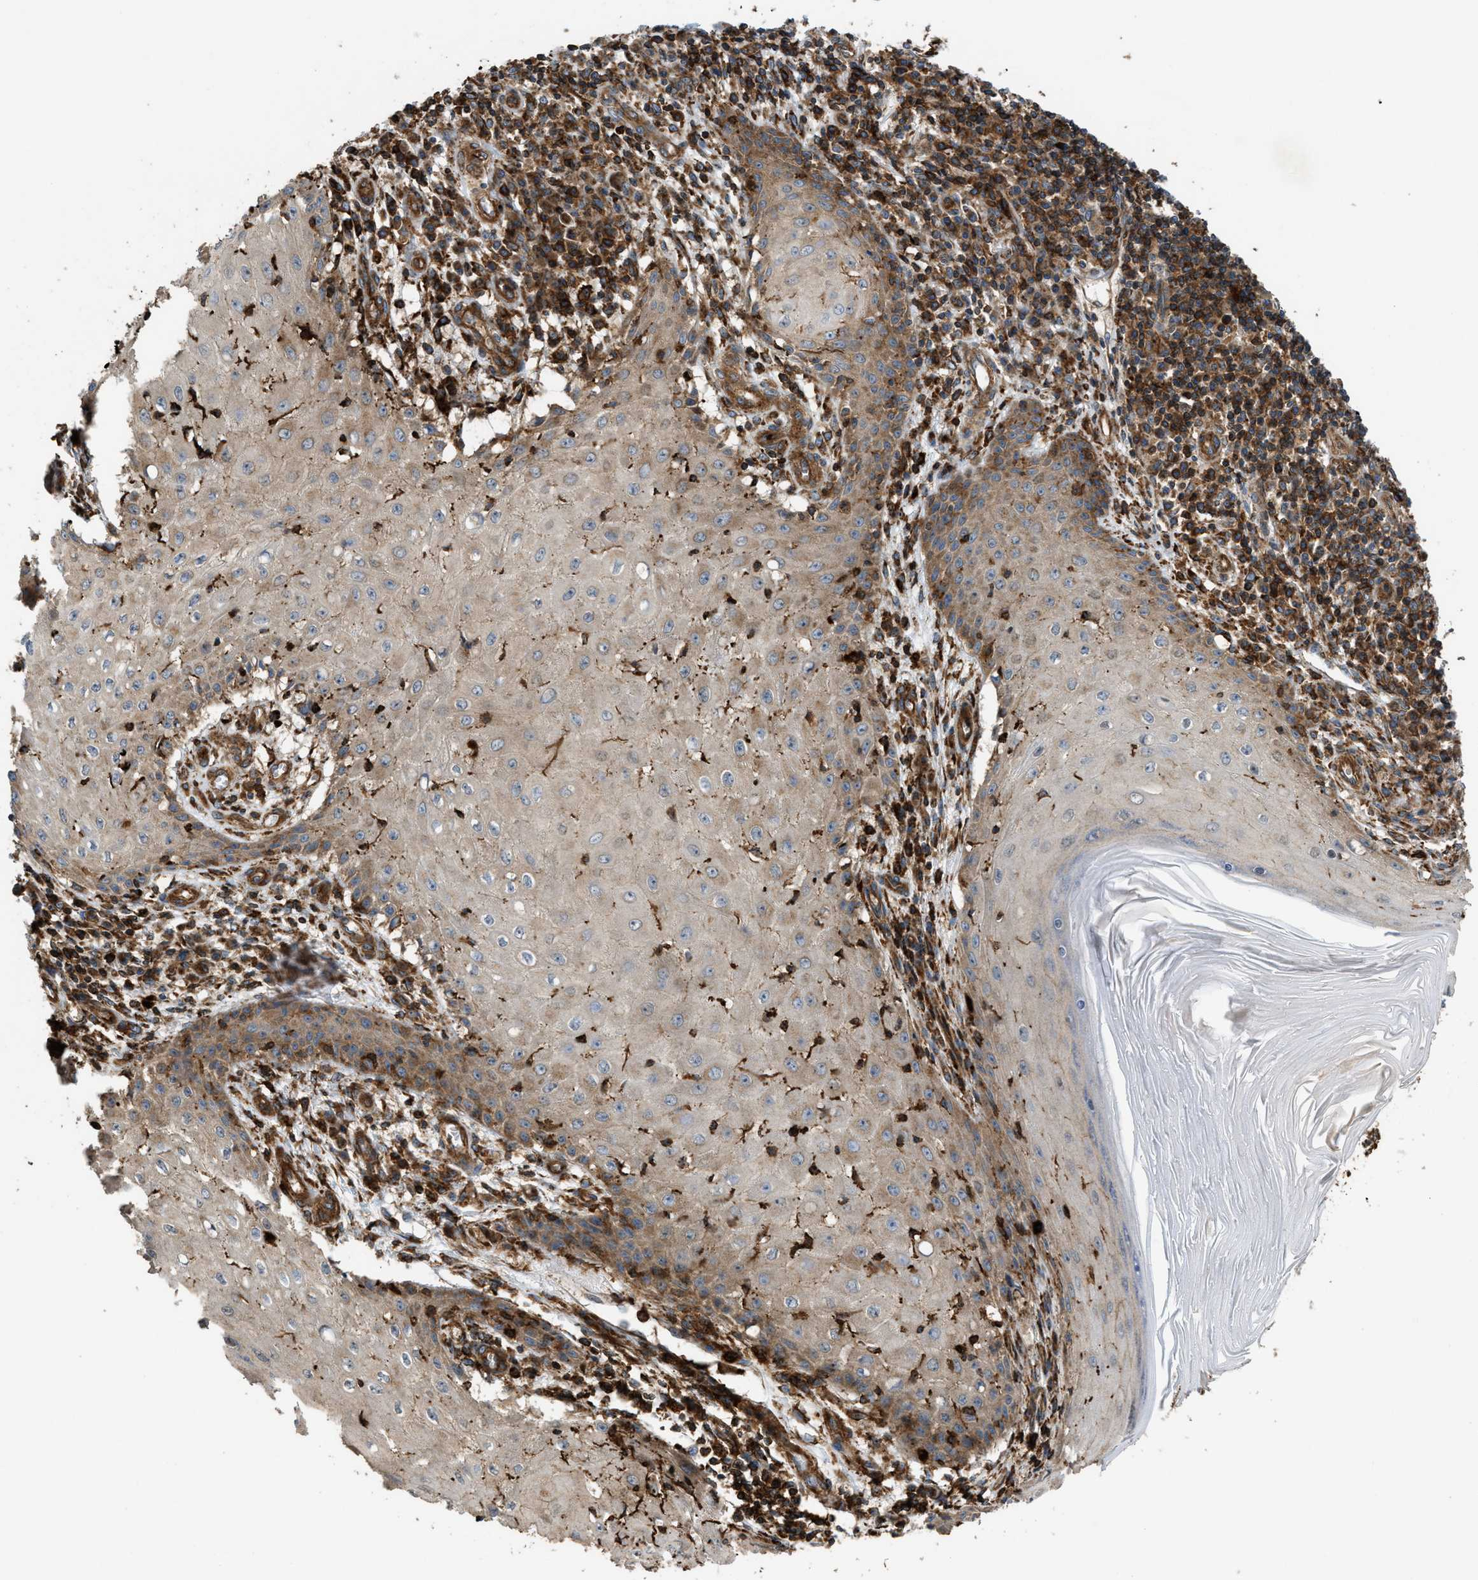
{"staining": {"intensity": "moderate", "quantity": "<25%", "location": "cytoplasmic/membranous"}, "tissue": "skin cancer", "cell_type": "Tumor cells", "image_type": "cancer", "snomed": [{"axis": "morphology", "description": "Squamous cell carcinoma, NOS"}, {"axis": "topography", "description": "Skin"}], "caption": "An image of human skin cancer (squamous cell carcinoma) stained for a protein demonstrates moderate cytoplasmic/membranous brown staining in tumor cells. (Brightfield microscopy of DAB IHC at high magnification).", "gene": "EGLN1", "patient": {"sex": "female", "age": 73}}